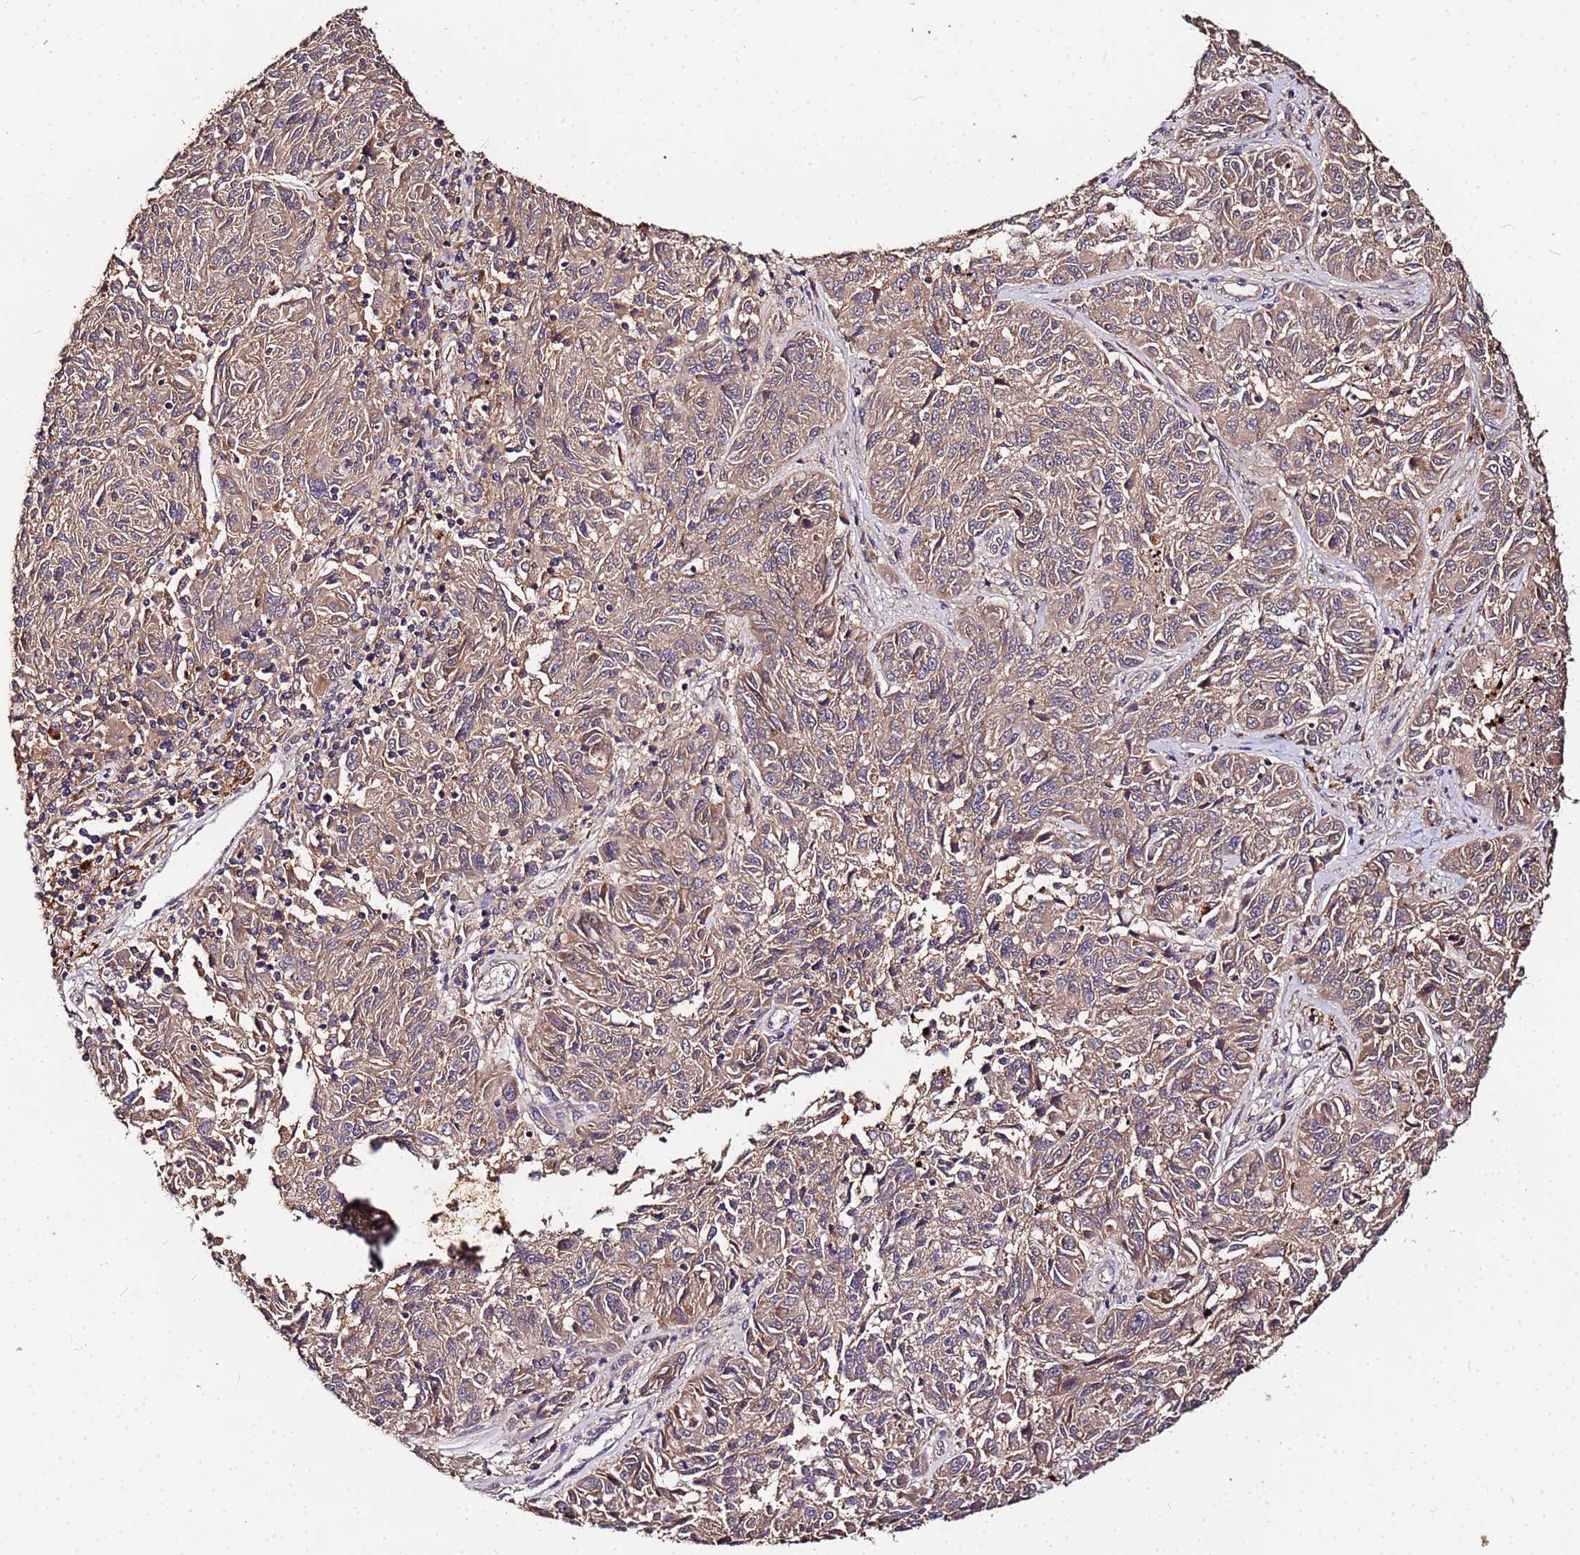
{"staining": {"intensity": "weak", "quantity": ">75%", "location": "cytoplasmic/membranous"}, "tissue": "melanoma", "cell_type": "Tumor cells", "image_type": "cancer", "snomed": [{"axis": "morphology", "description": "Malignant melanoma, NOS"}, {"axis": "topography", "description": "Skin"}], "caption": "Human malignant melanoma stained with a protein marker demonstrates weak staining in tumor cells.", "gene": "MTERF1", "patient": {"sex": "male", "age": 53}}